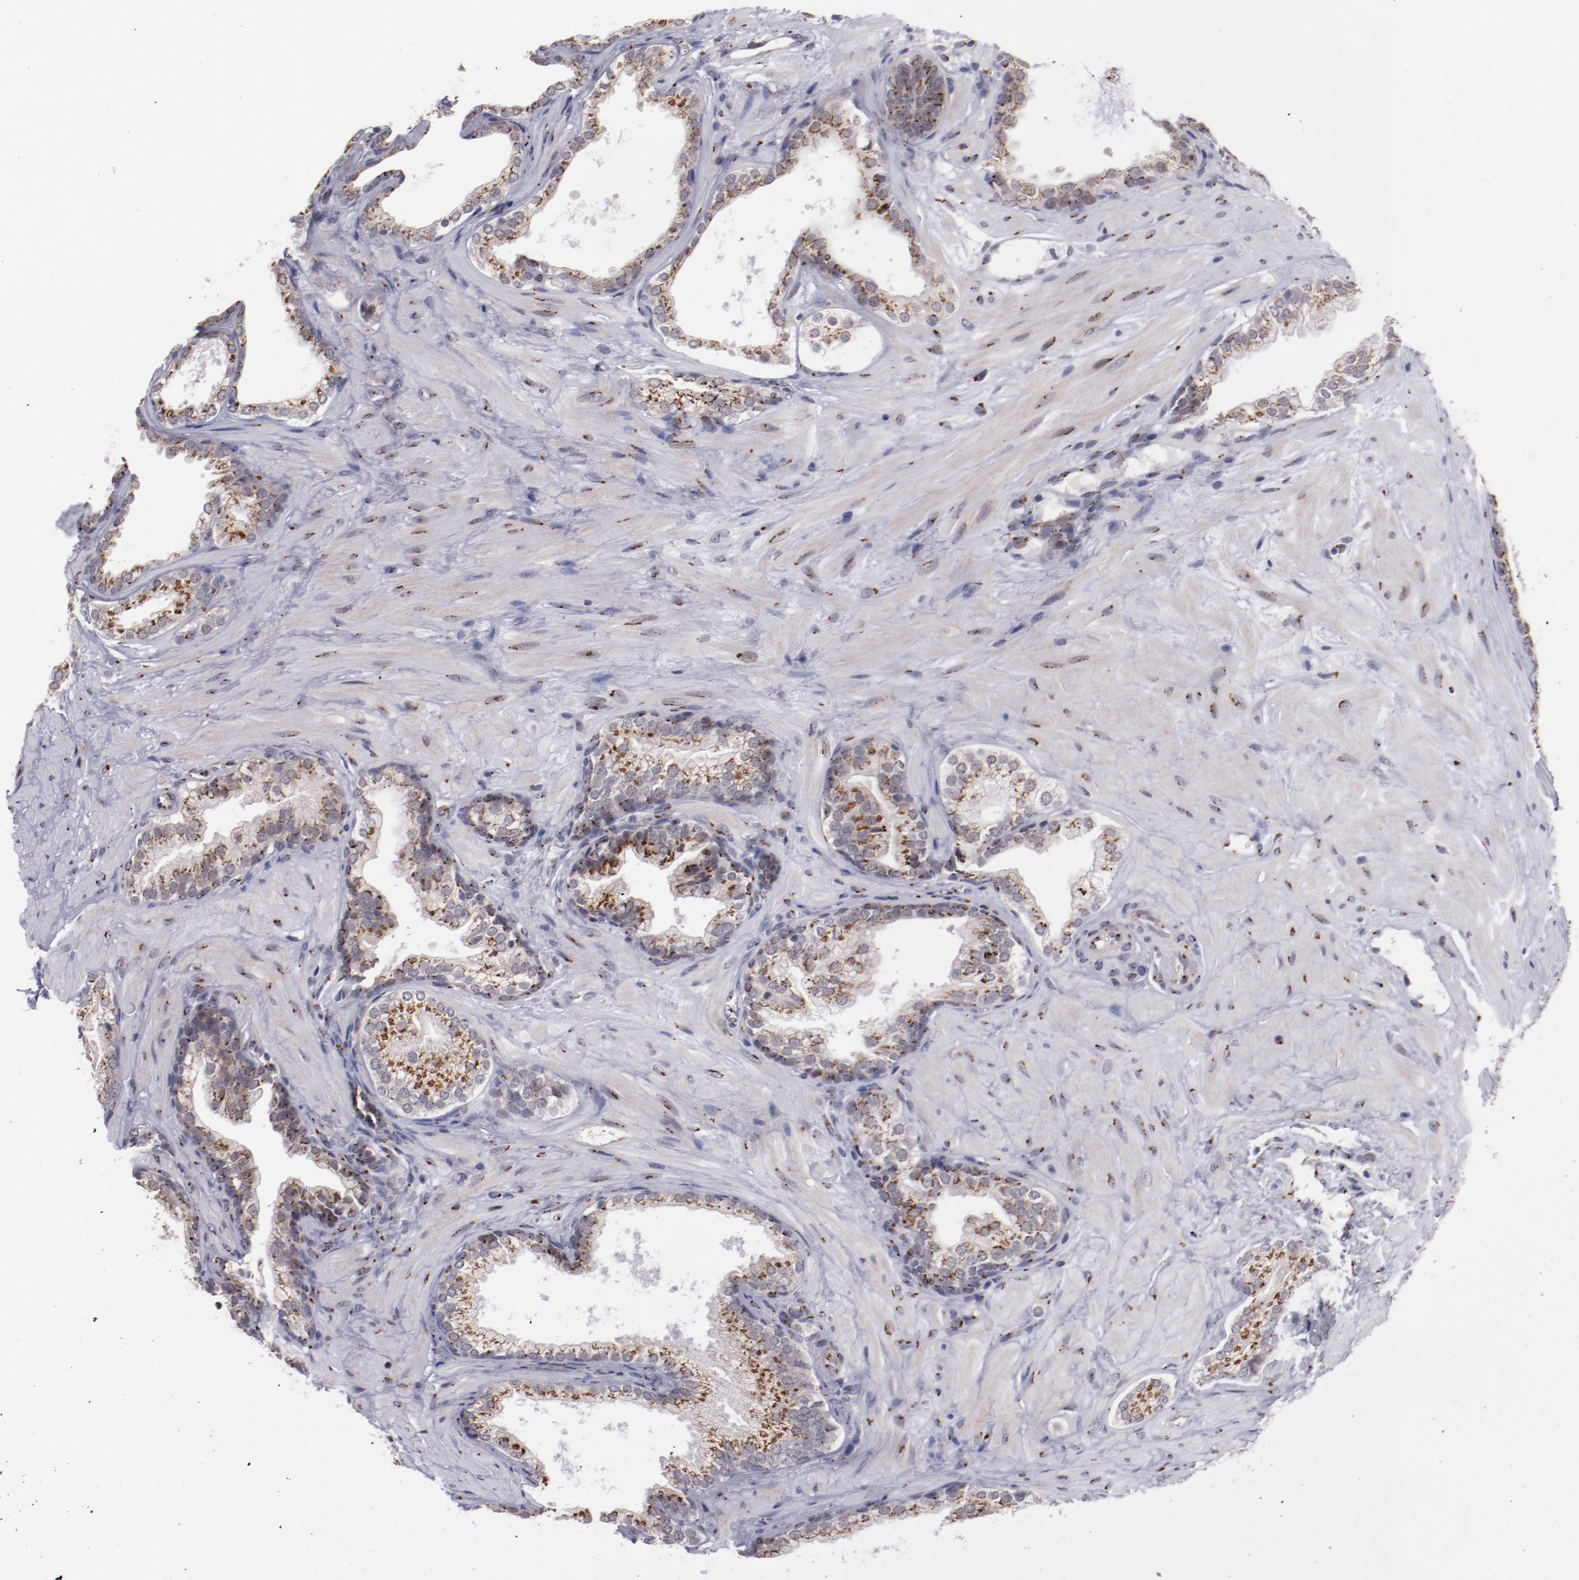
{"staining": {"intensity": "strong", "quantity": ">75%", "location": "cytoplasmic/membranous"}, "tissue": "prostate cancer", "cell_type": "Tumor cells", "image_type": "cancer", "snomed": [{"axis": "morphology", "description": "Adenocarcinoma, Low grade"}, {"axis": "topography", "description": "Prostate"}], "caption": "Human prostate cancer (low-grade adenocarcinoma) stained with a protein marker demonstrates strong staining in tumor cells.", "gene": "GOLIM4", "patient": {"sex": "male", "age": 69}}